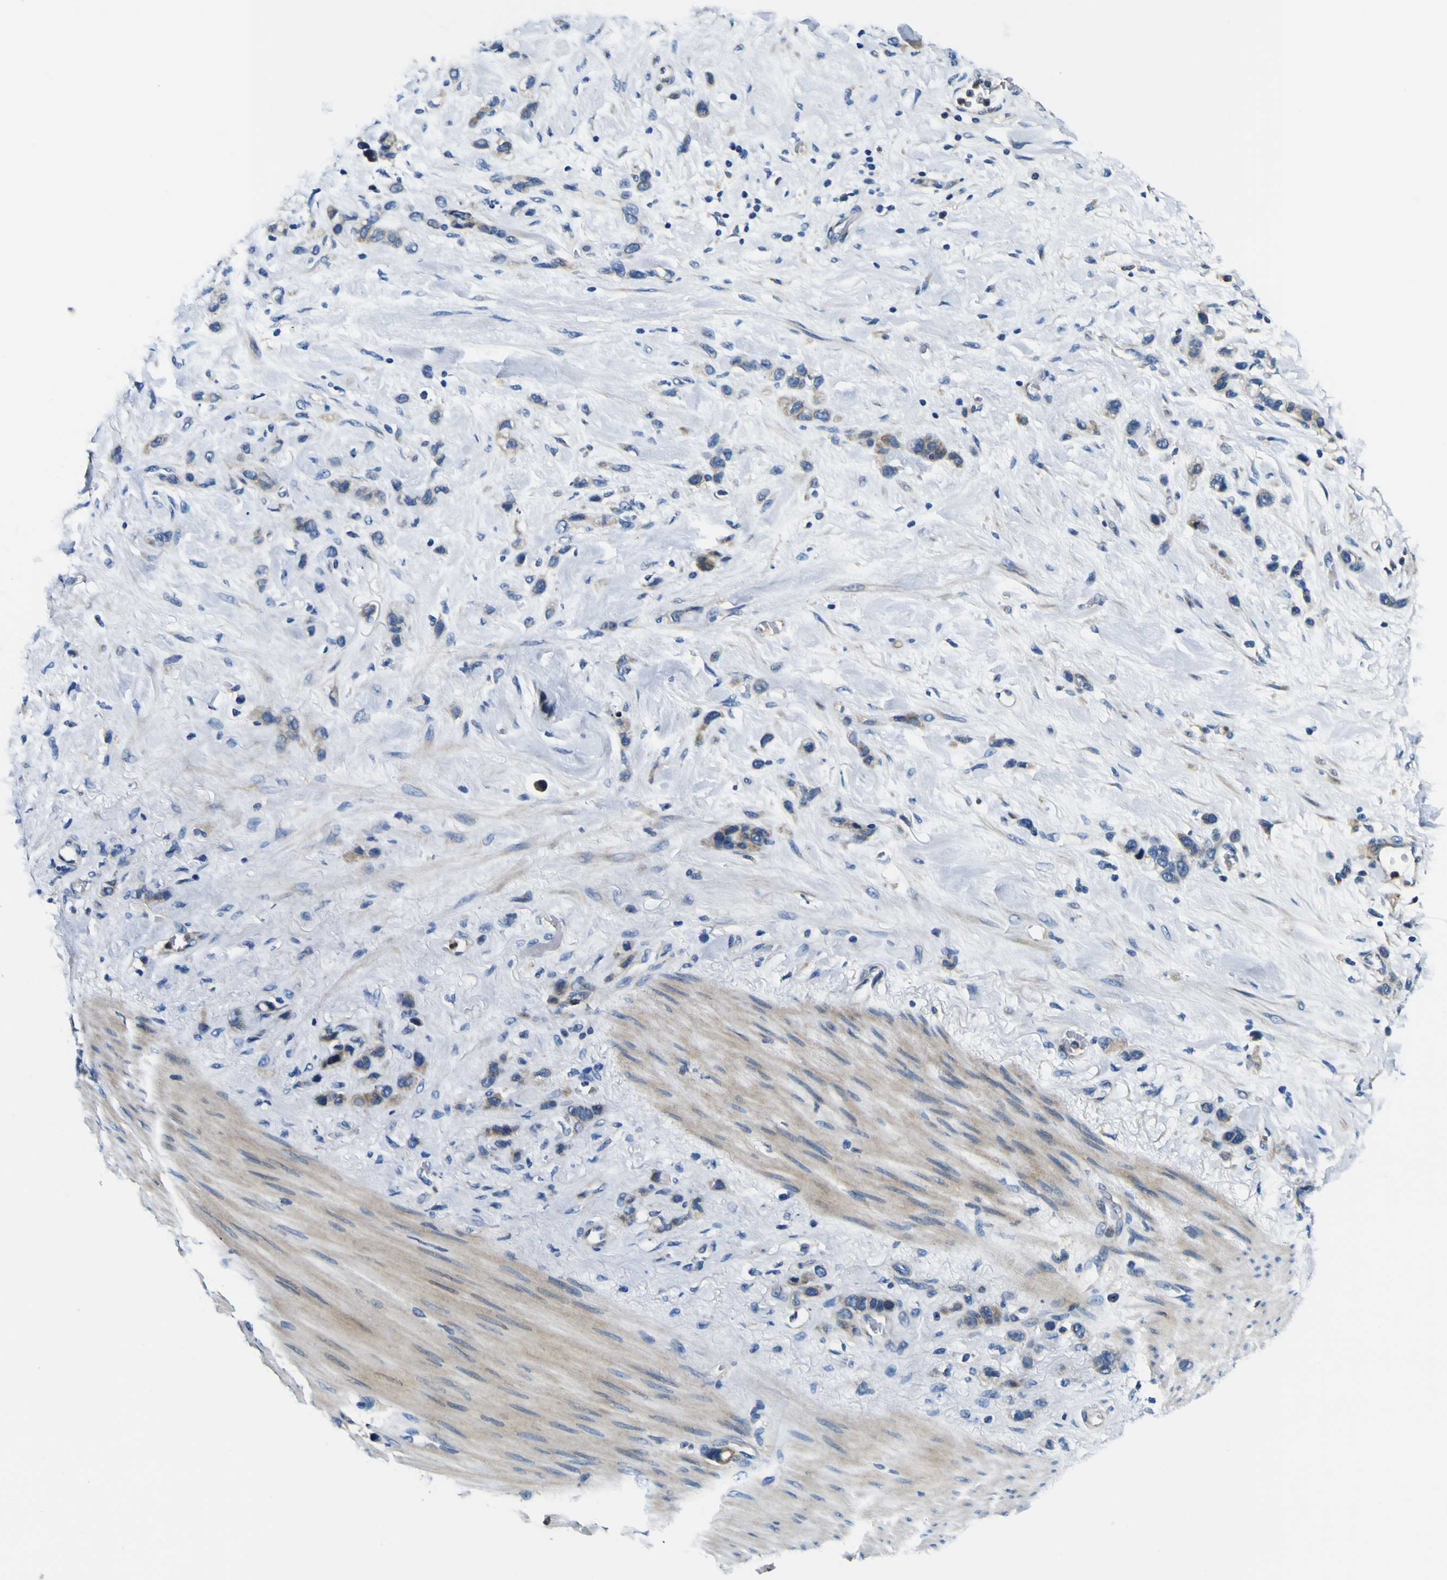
{"staining": {"intensity": "moderate", "quantity": "25%-75%", "location": "cytoplasmic/membranous"}, "tissue": "stomach cancer", "cell_type": "Tumor cells", "image_type": "cancer", "snomed": [{"axis": "morphology", "description": "Adenocarcinoma, NOS"}, {"axis": "morphology", "description": "Adenocarcinoma, High grade"}, {"axis": "topography", "description": "Stomach, upper"}, {"axis": "topography", "description": "Stomach, lower"}], "caption": "Immunohistochemical staining of stomach cancer shows medium levels of moderate cytoplasmic/membranous protein positivity in approximately 25%-75% of tumor cells.", "gene": "CLSTN1", "patient": {"sex": "female", "age": 65}}